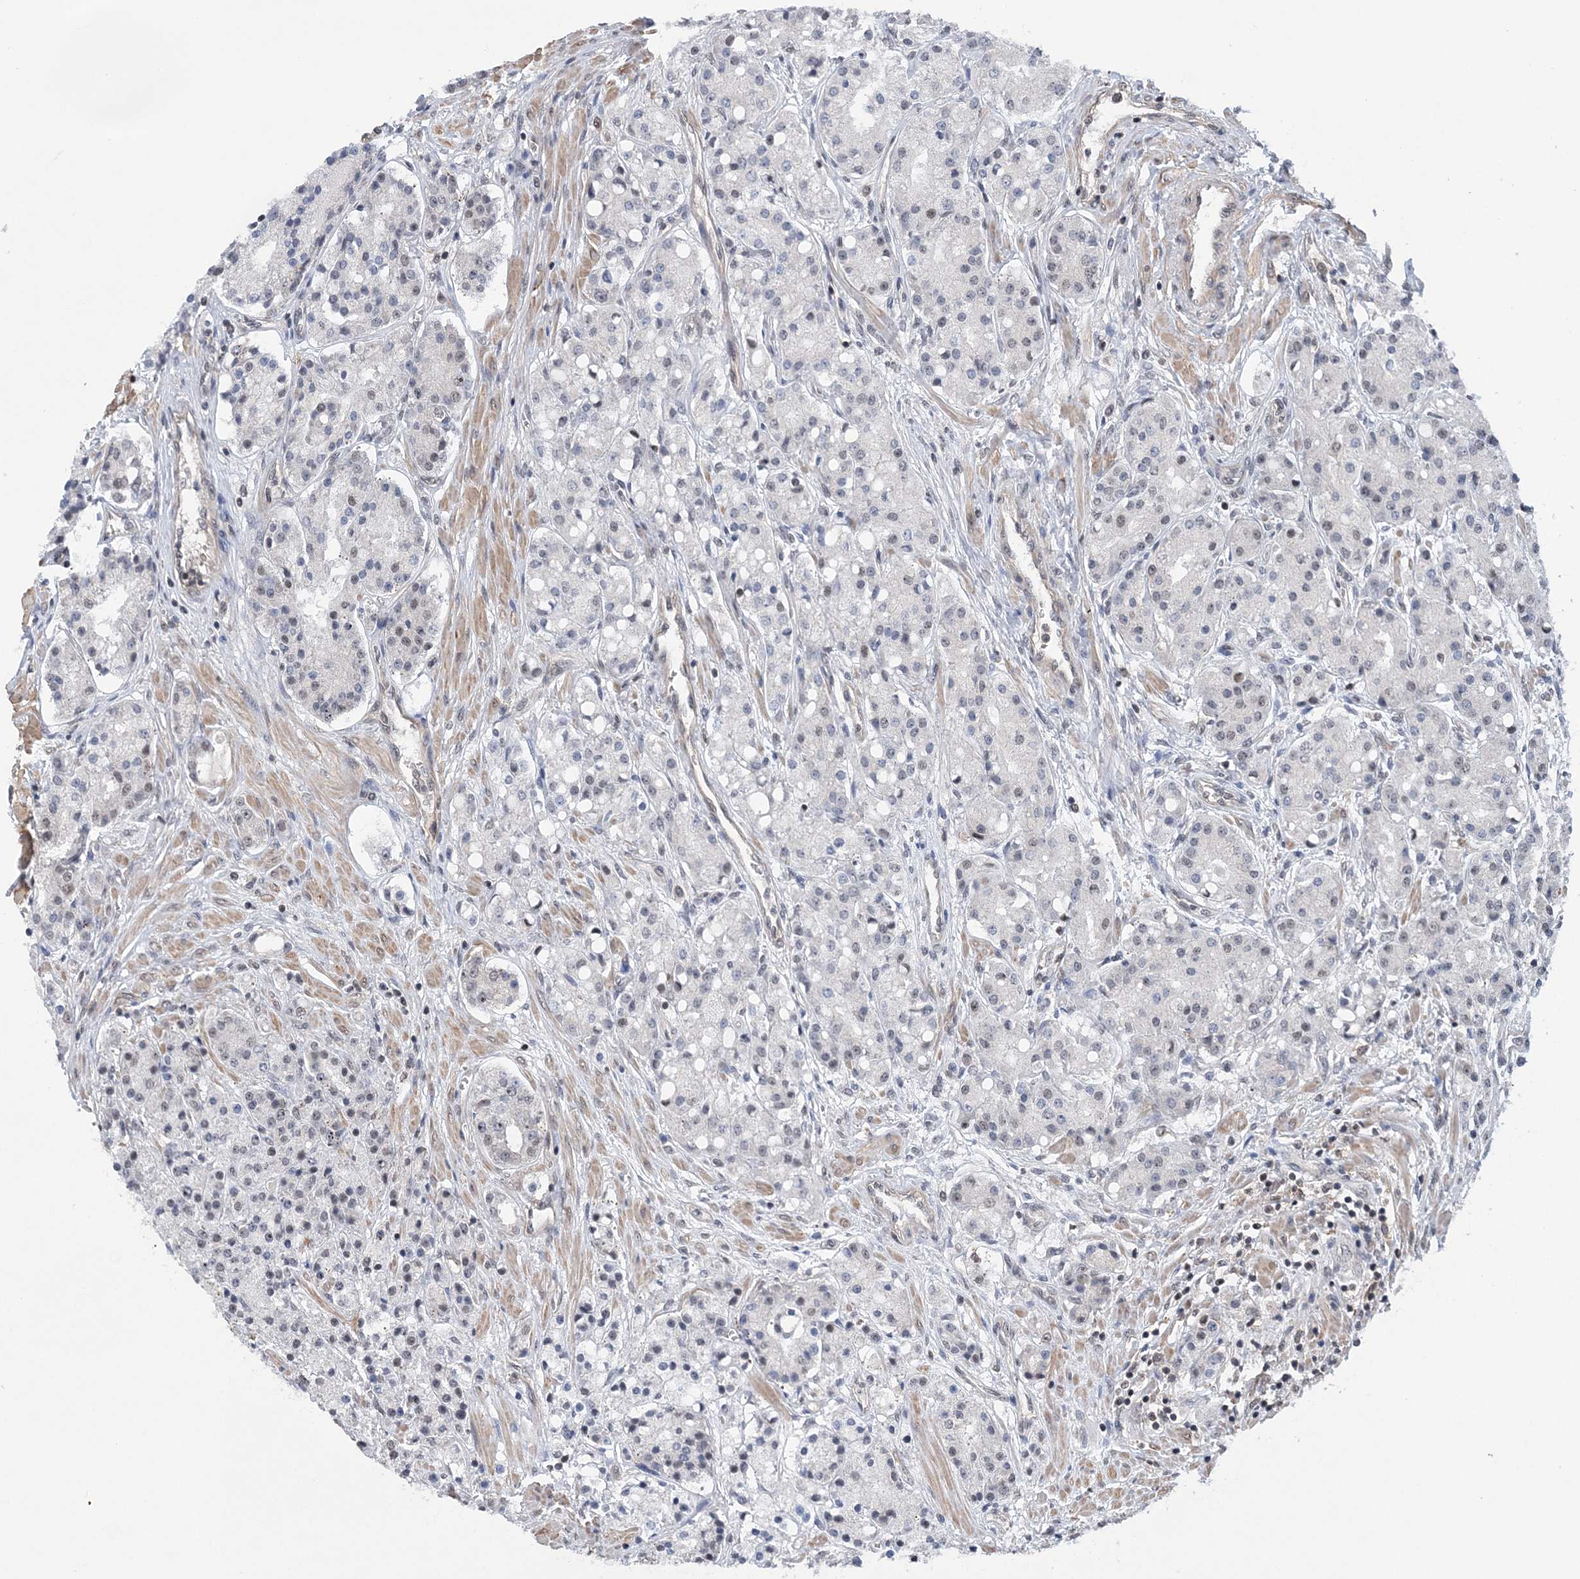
{"staining": {"intensity": "negative", "quantity": "none", "location": "none"}, "tissue": "prostate cancer", "cell_type": "Tumor cells", "image_type": "cancer", "snomed": [{"axis": "morphology", "description": "Adenocarcinoma, High grade"}, {"axis": "topography", "description": "Prostate"}], "caption": "There is no significant positivity in tumor cells of adenocarcinoma (high-grade) (prostate).", "gene": "CCDC152", "patient": {"sex": "male", "age": 60}}